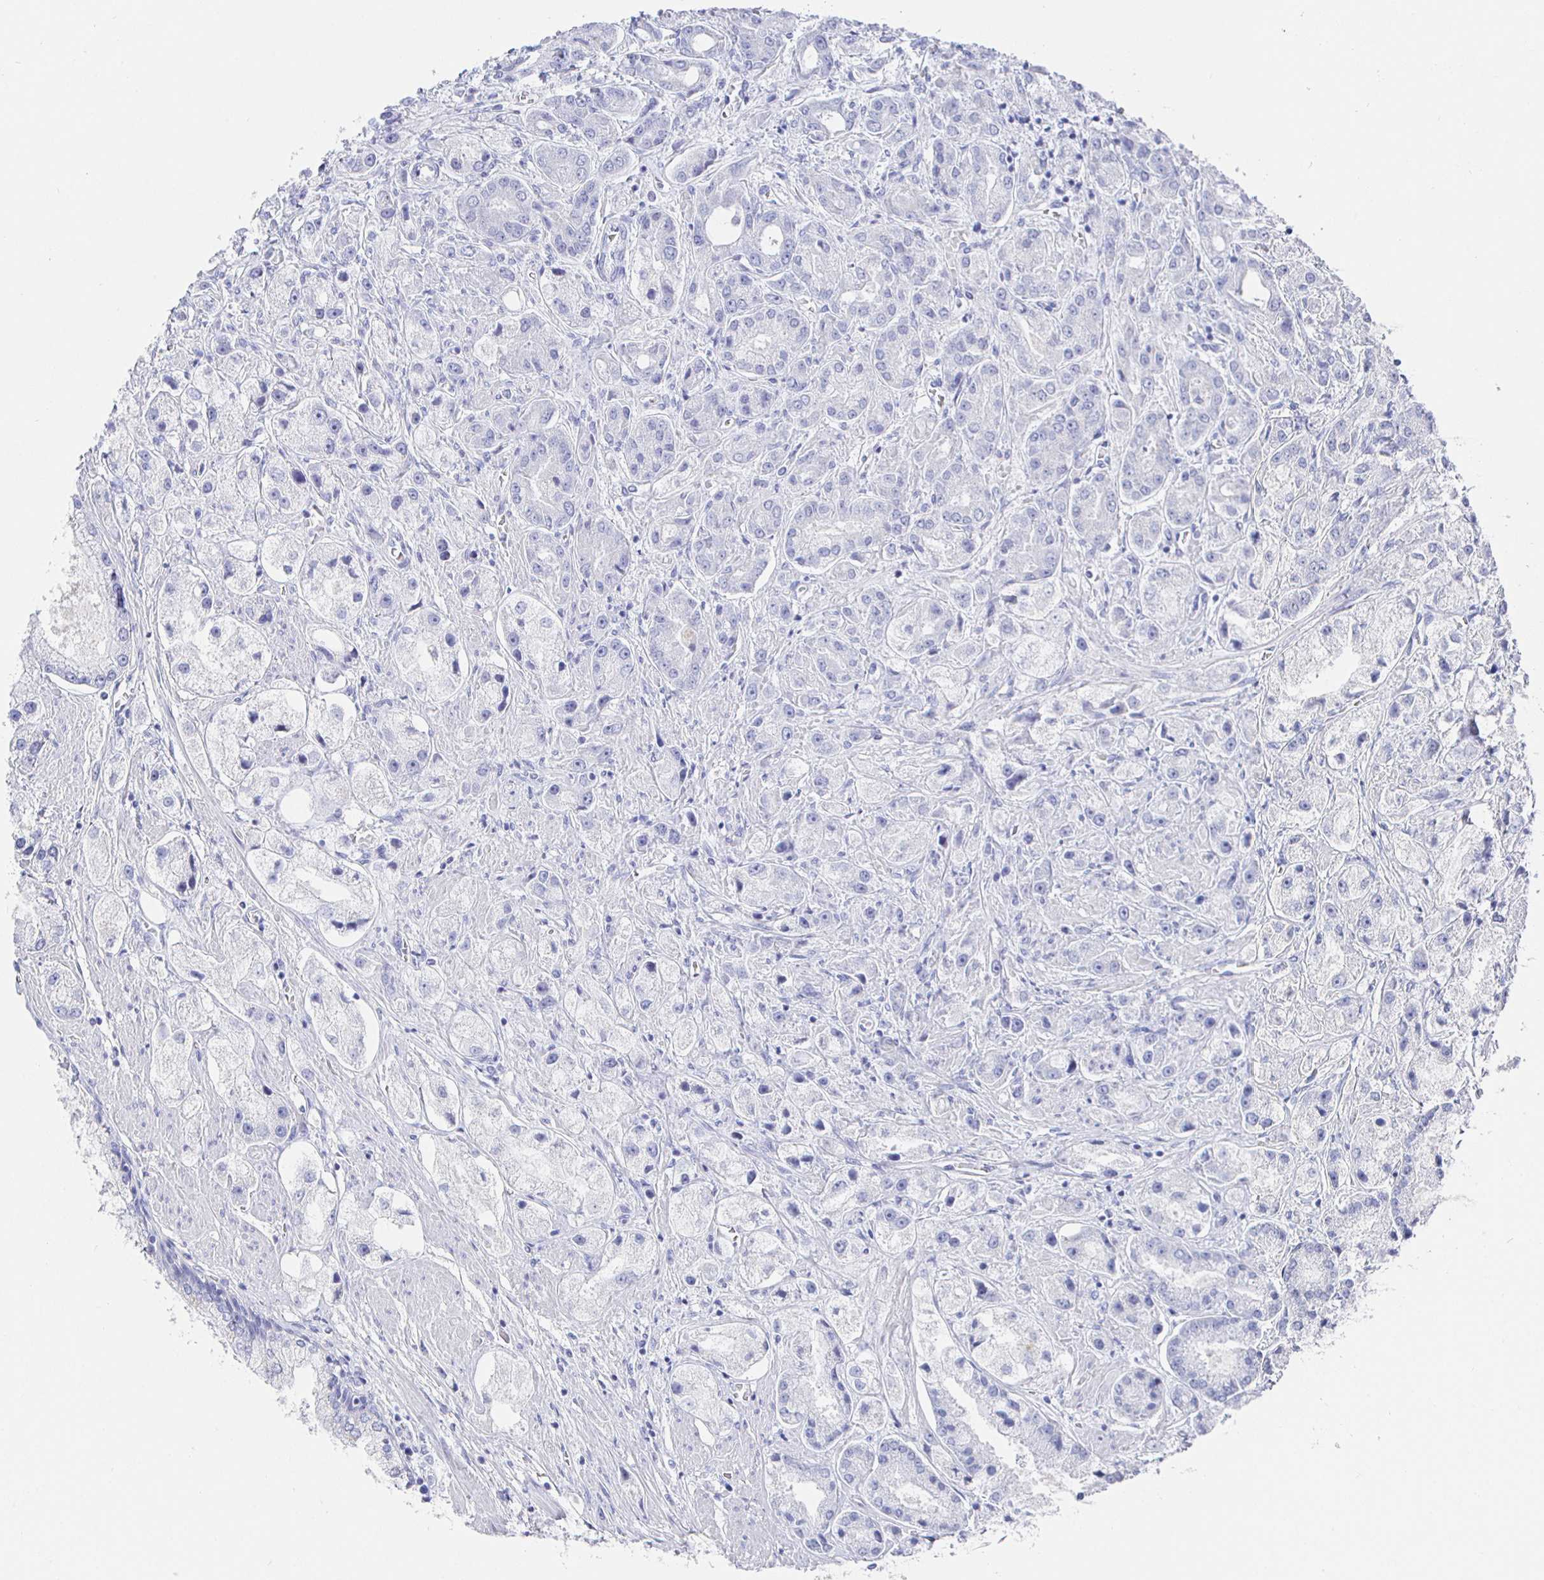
{"staining": {"intensity": "negative", "quantity": "none", "location": "none"}, "tissue": "prostate cancer", "cell_type": "Tumor cells", "image_type": "cancer", "snomed": [{"axis": "morphology", "description": "Adenocarcinoma, High grade"}, {"axis": "topography", "description": "Prostate"}], "caption": "Immunohistochemical staining of high-grade adenocarcinoma (prostate) exhibits no significant expression in tumor cells.", "gene": "CLCA1", "patient": {"sex": "male", "age": 67}}